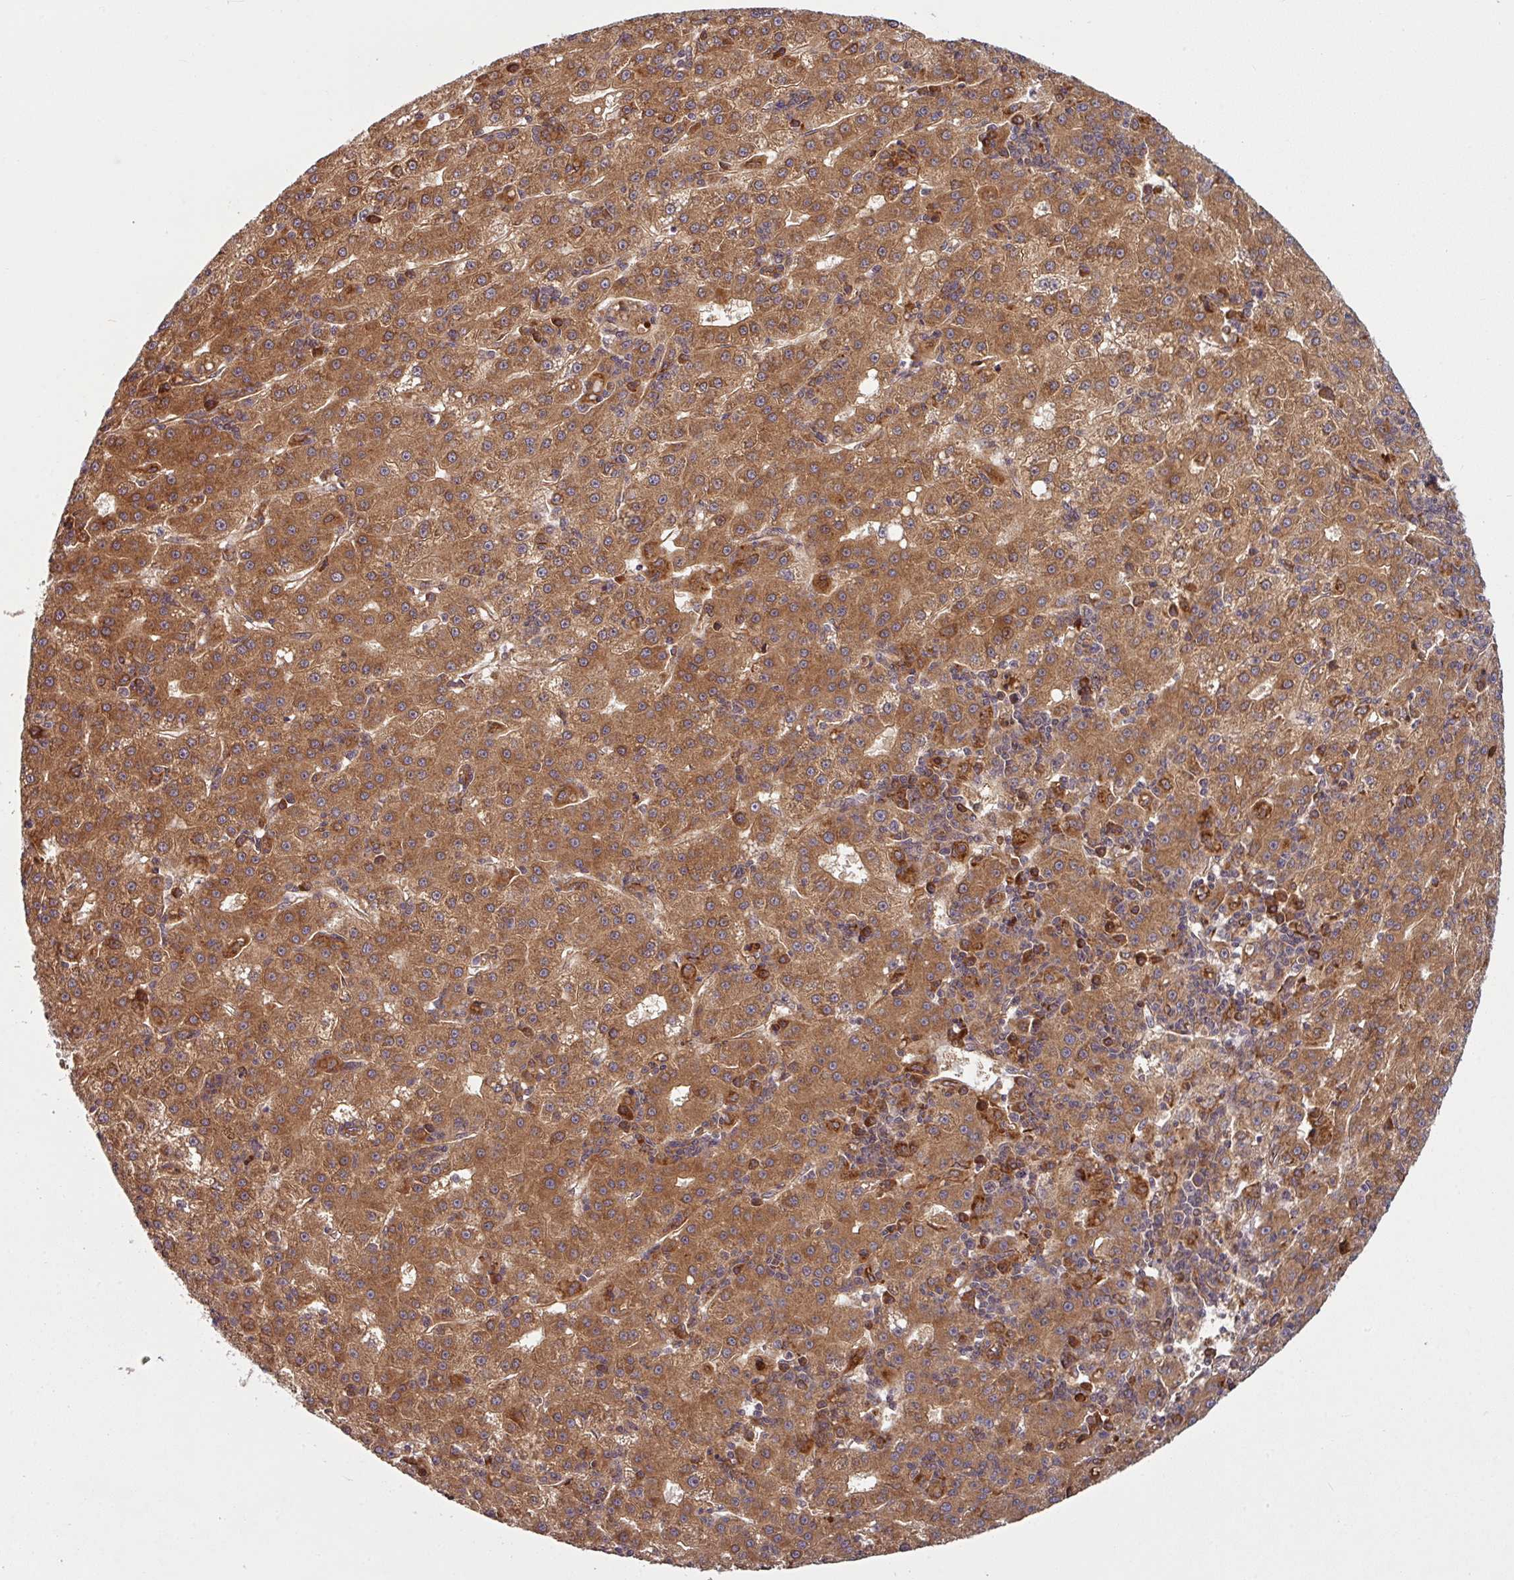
{"staining": {"intensity": "moderate", "quantity": ">75%", "location": "cytoplasmic/membranous"}, "tissue": "liver cancer", "cell_type": "Tumor cells", "image_type": "cancer", "snomed": [{"axis": "morphology", "description": "Carcinoma, Hepatocellular, NOS"}, {"axis": "topography", "description": "Liver"}], "caption": "Tumor cells show moderate cytoplasmic/membranous expression in approximately >75% of cells in liver cancer.", "gene": "RAB5A", "patient": {"sex": "male", "age": 76}}